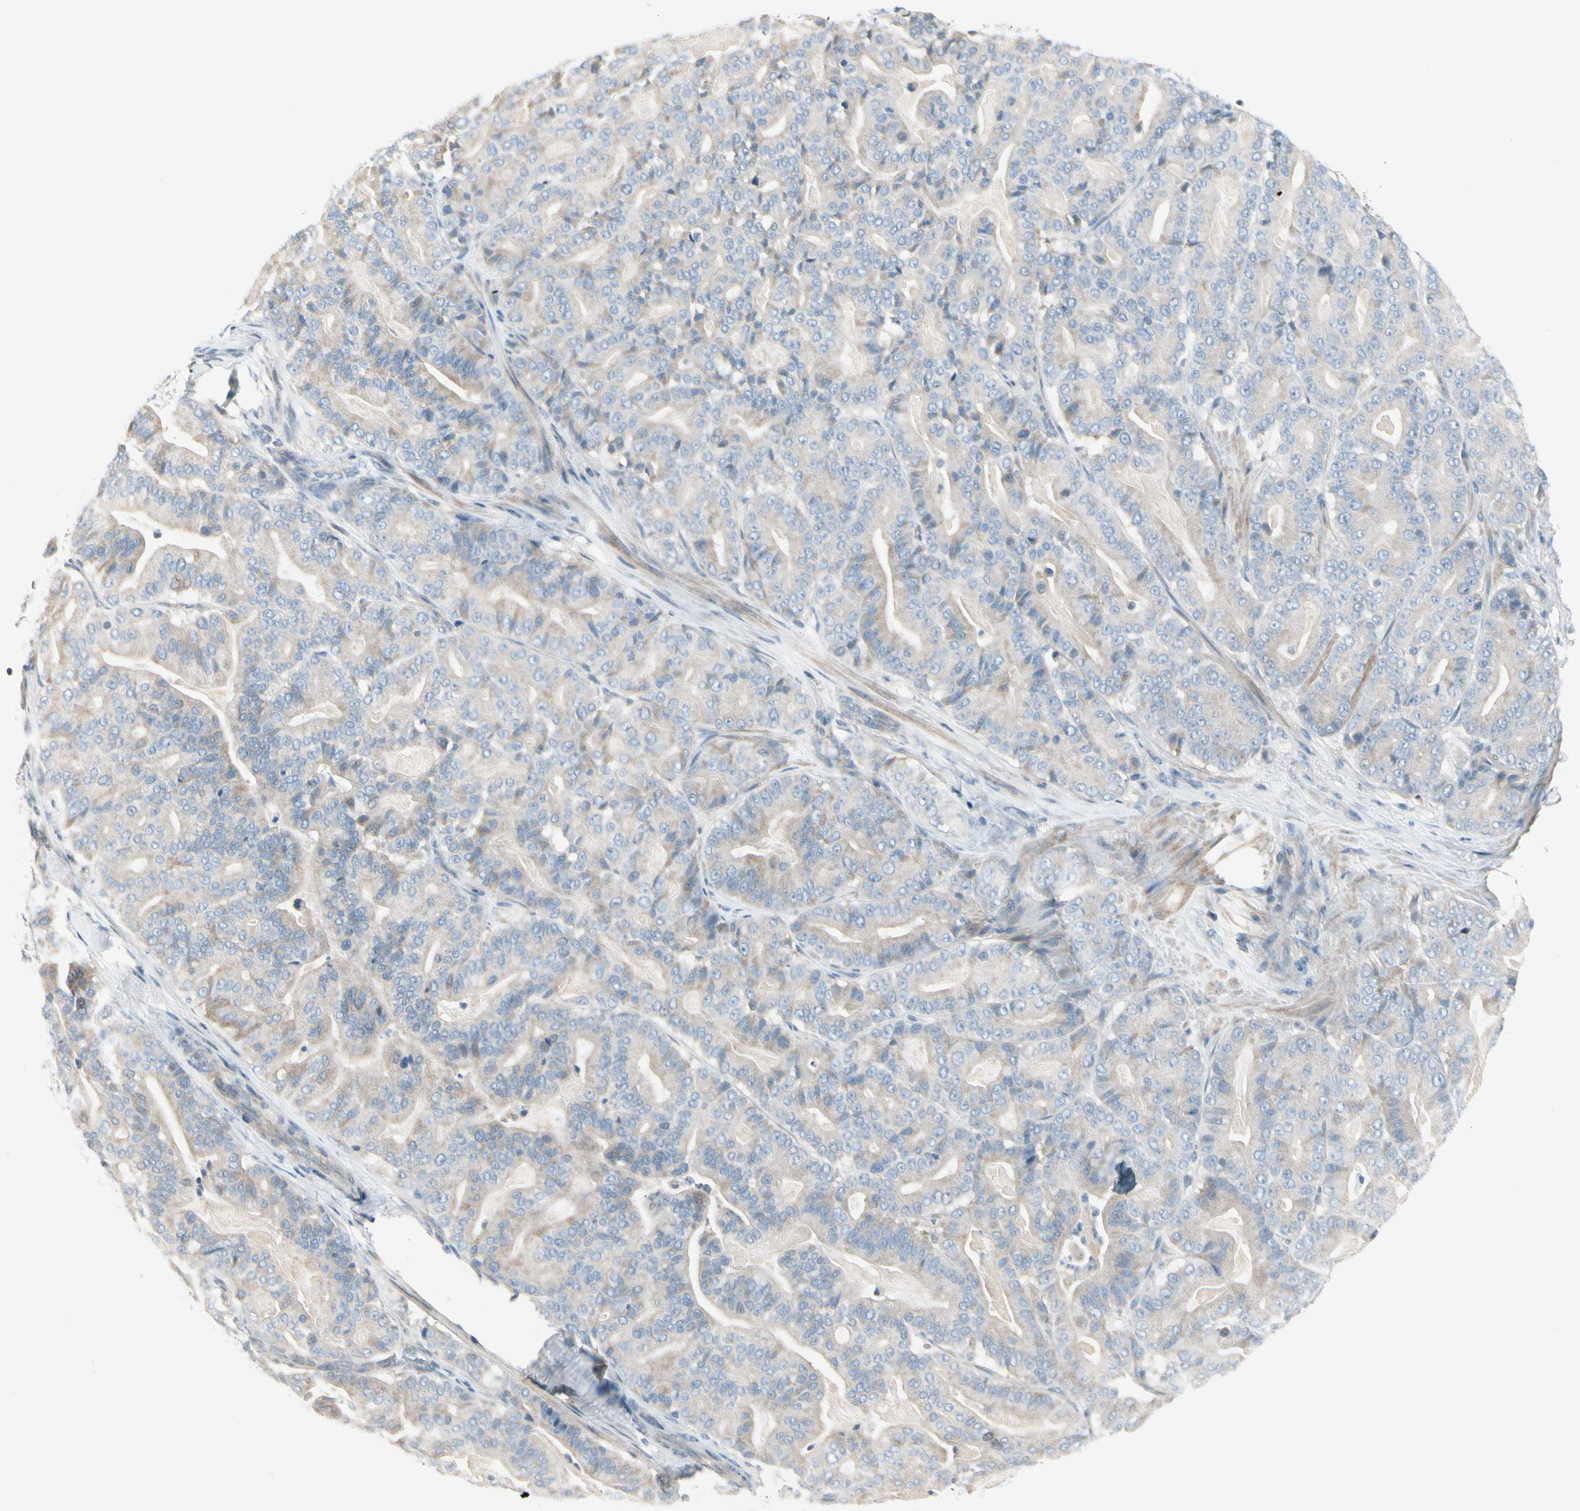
{"staining": {"intensity": "weak", "quantity": "<25%", "location": "cytoplasmic/membranous"}, "tissue": "pancreatic cancer", "cell_type": "Tumor cells", "image_type": "cancer", "snomed": [{"axis": "morphology", "description": "Adenocarcinoma, NOS"}, {"axis": "topography", "description": "Pancreas"}], "caption": "Immunohistochemistry (IHC) histopathology image of neoplastic tissue: human adenocarcinoma (pancreatic) stained with DAB displays no significant protein positivity in tumor cells.", "gene": "CYP2E1", "patient": {"sex": "male", "age": 63}}